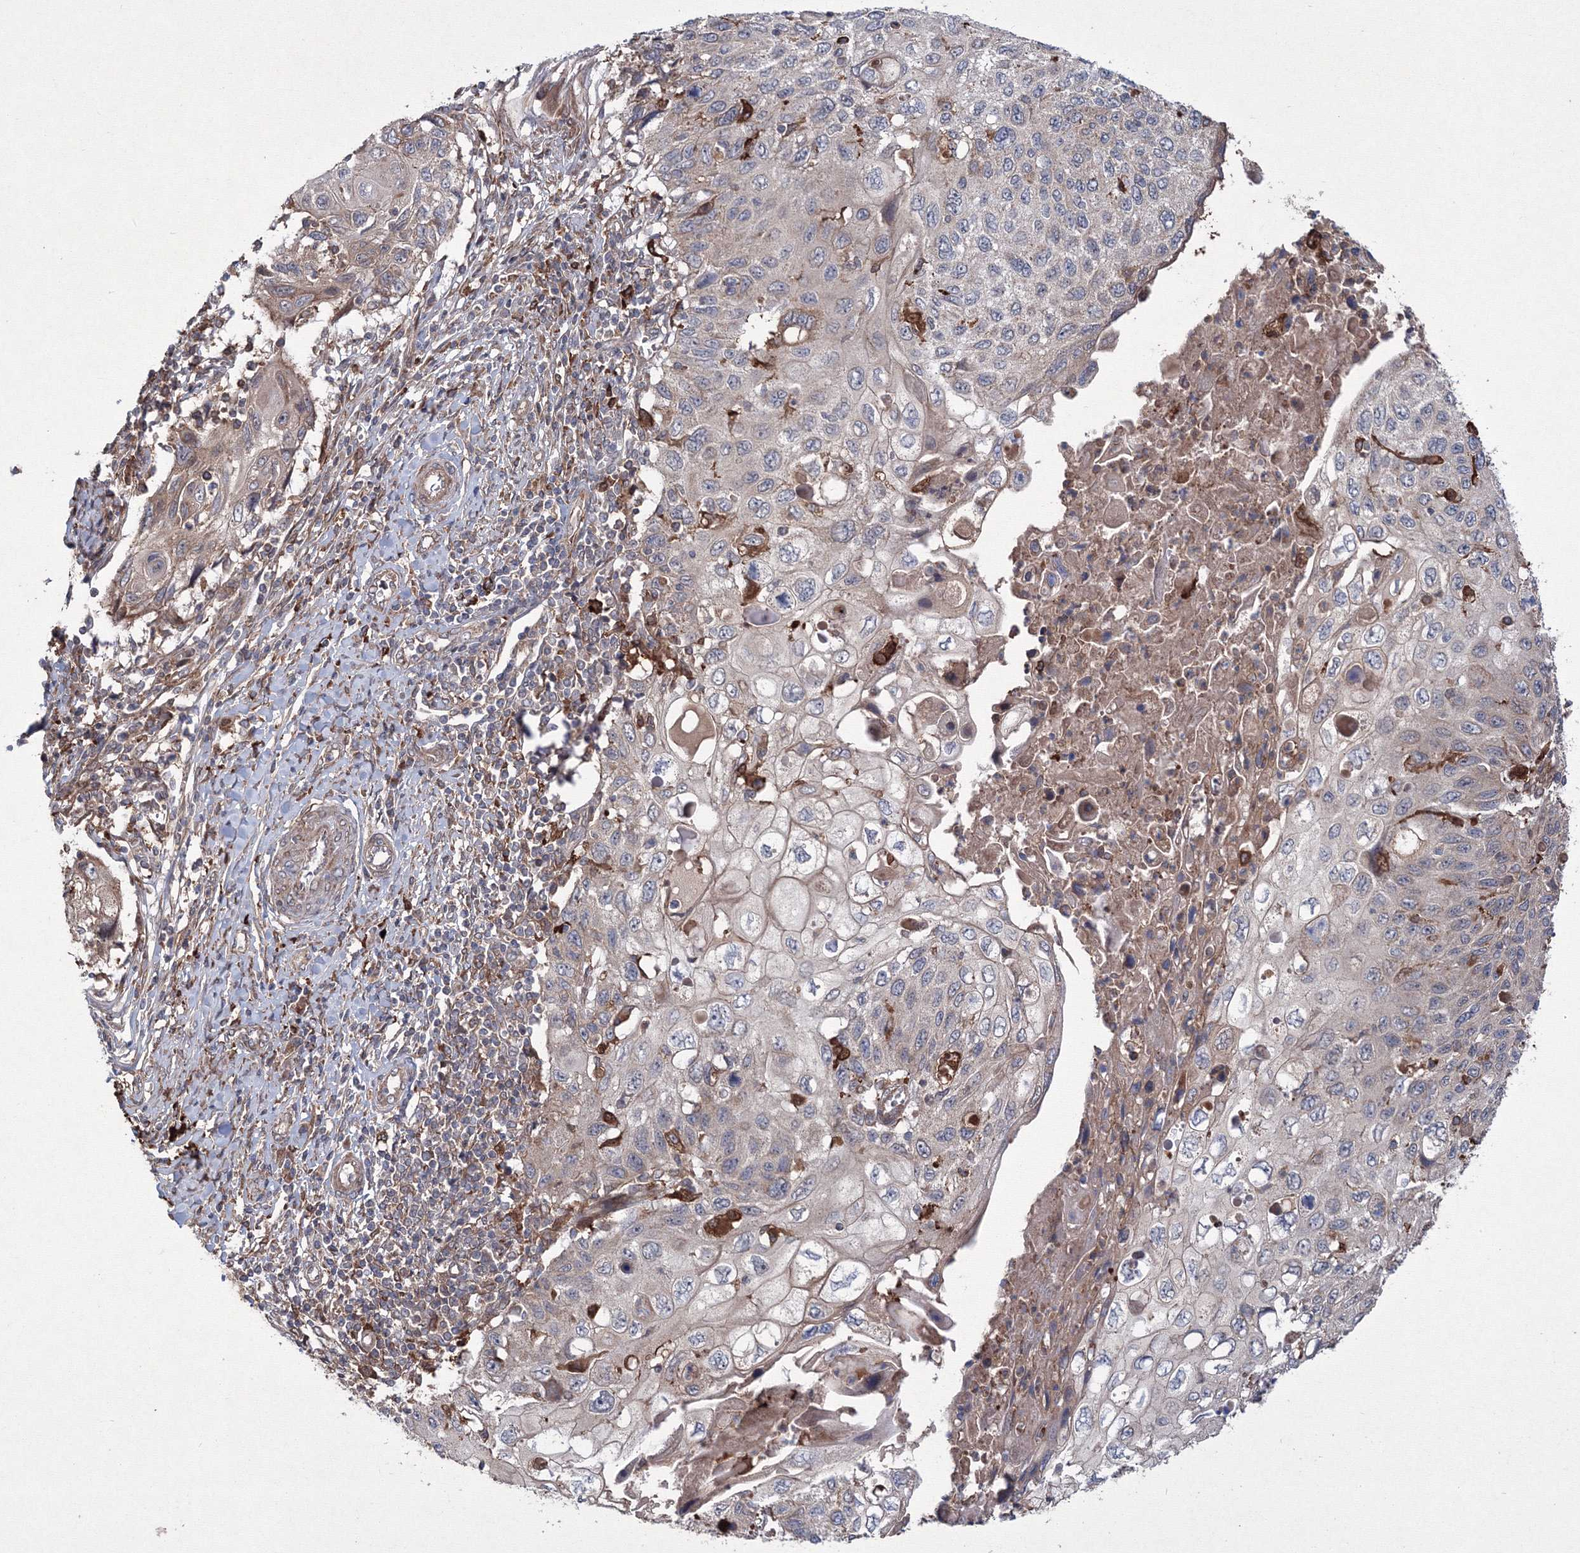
{"staining": {"intensity": "weak", "quantity": "<25%", "location": "cytoplasmic/membranous"}, "tissue": "cervical cancer", "cell_type": "Tumor cells", "image_type": "cancer", "snomed": [{"axis": "morphology", "description": "Squamous cell carcinoma, NOS"}, {"axis": "topography", "description": "Cervix"}], "caption": "Cervical cancer (squamous cell carcinoma) was stained to show a protein in brown. There is no significant staining in tumor cells.", "gene": "RANBP3L", "patient": {"sex": "female", "age": 70}}